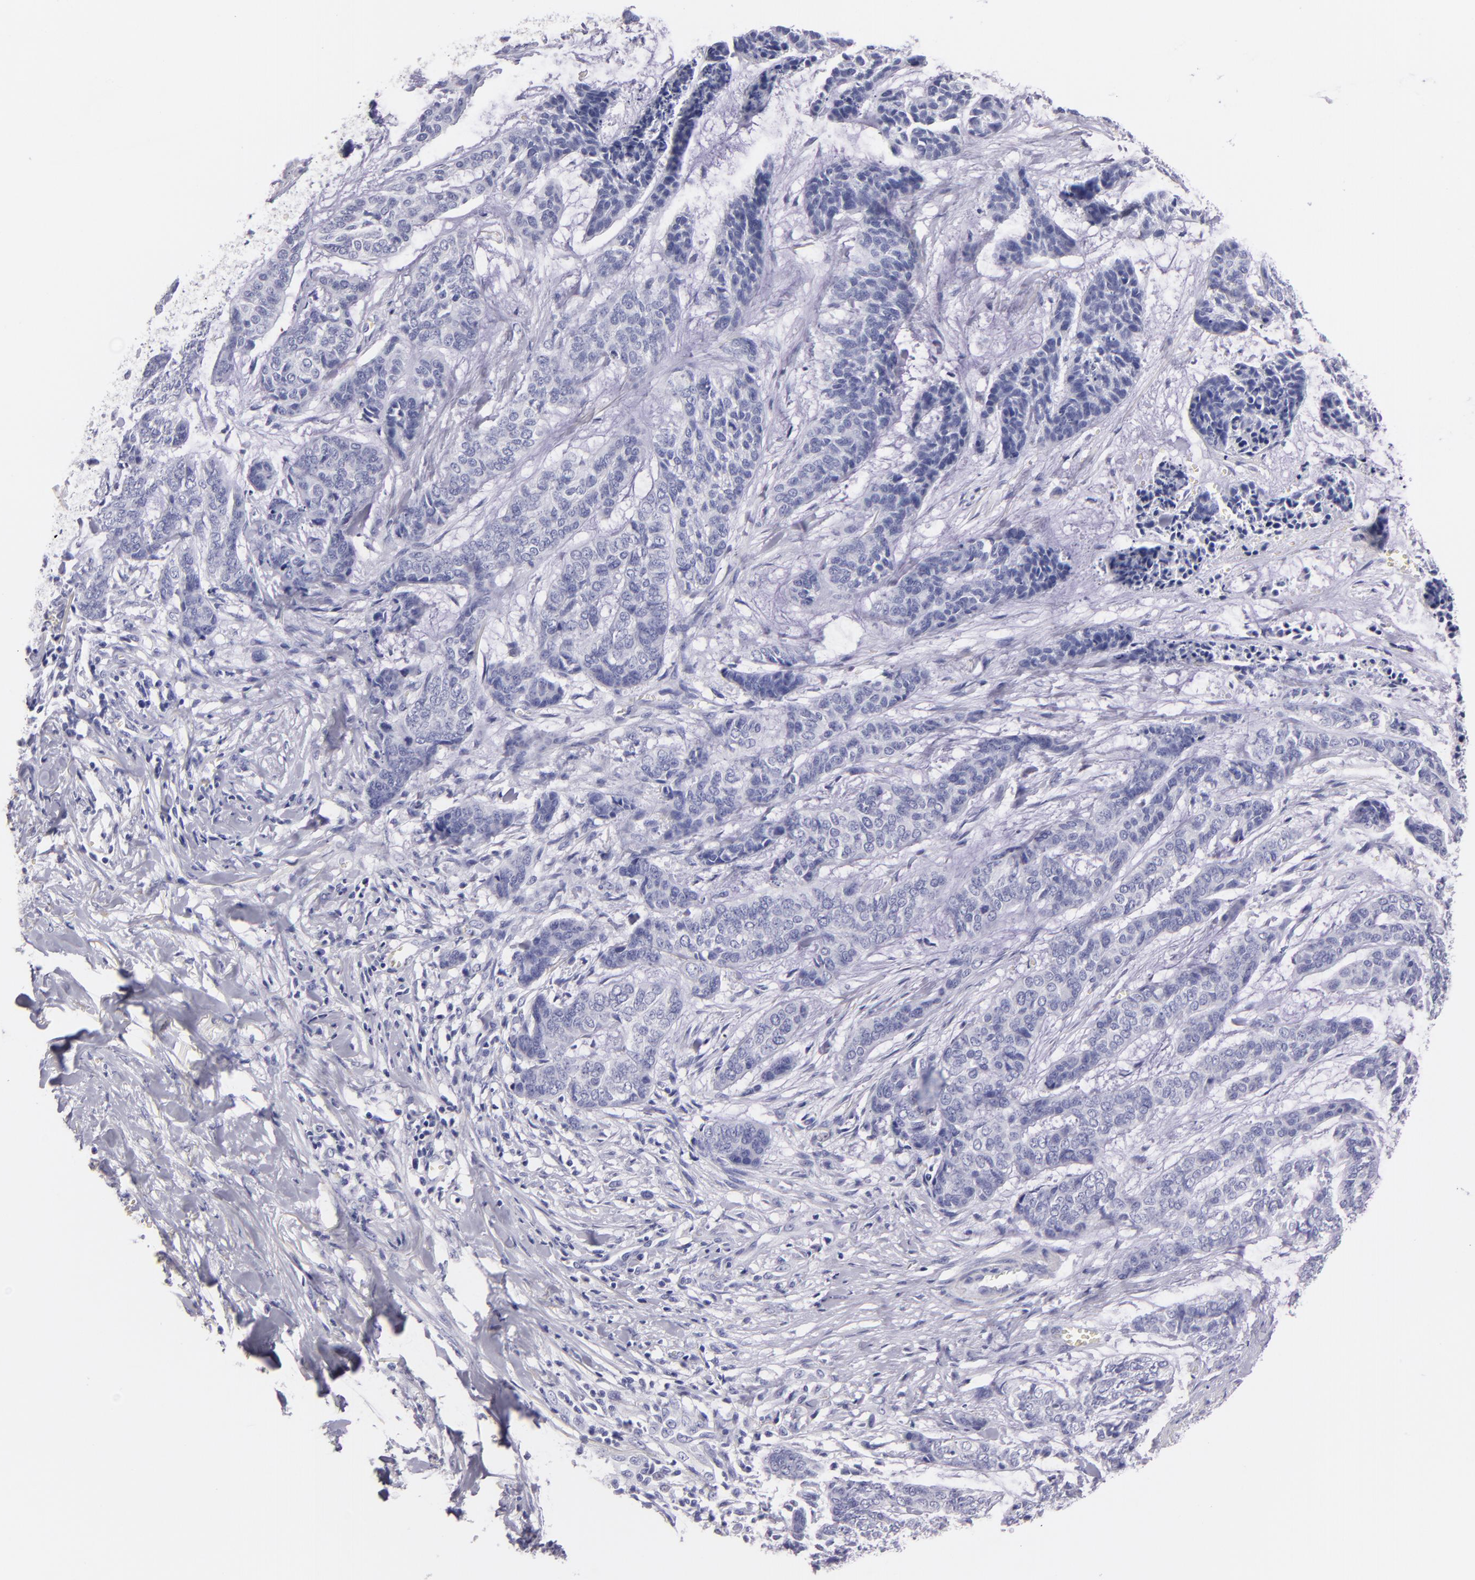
{"staining": {"intensity": "negative", "quantity": "none", "location": "none"}, "tissue": "skin cancer", "cell_type": "Tumor cells", "image_type": "cancer", "snomed": [{"axis": "morphology", "description": "Basal cell carcinoma"}, {"axis": "topography", "description": "Skin"}], "caption": "The histopathology image reveals no significant staining in tumor cells of skin cancer. The staining was performed using DAB to visualize the protein expression in brown, while the nuclei were stained in blue with hematoxylin (Magnification: 20x).", "gene": "MUC5AC", "patient": {"sex": "female", "age": 64}}